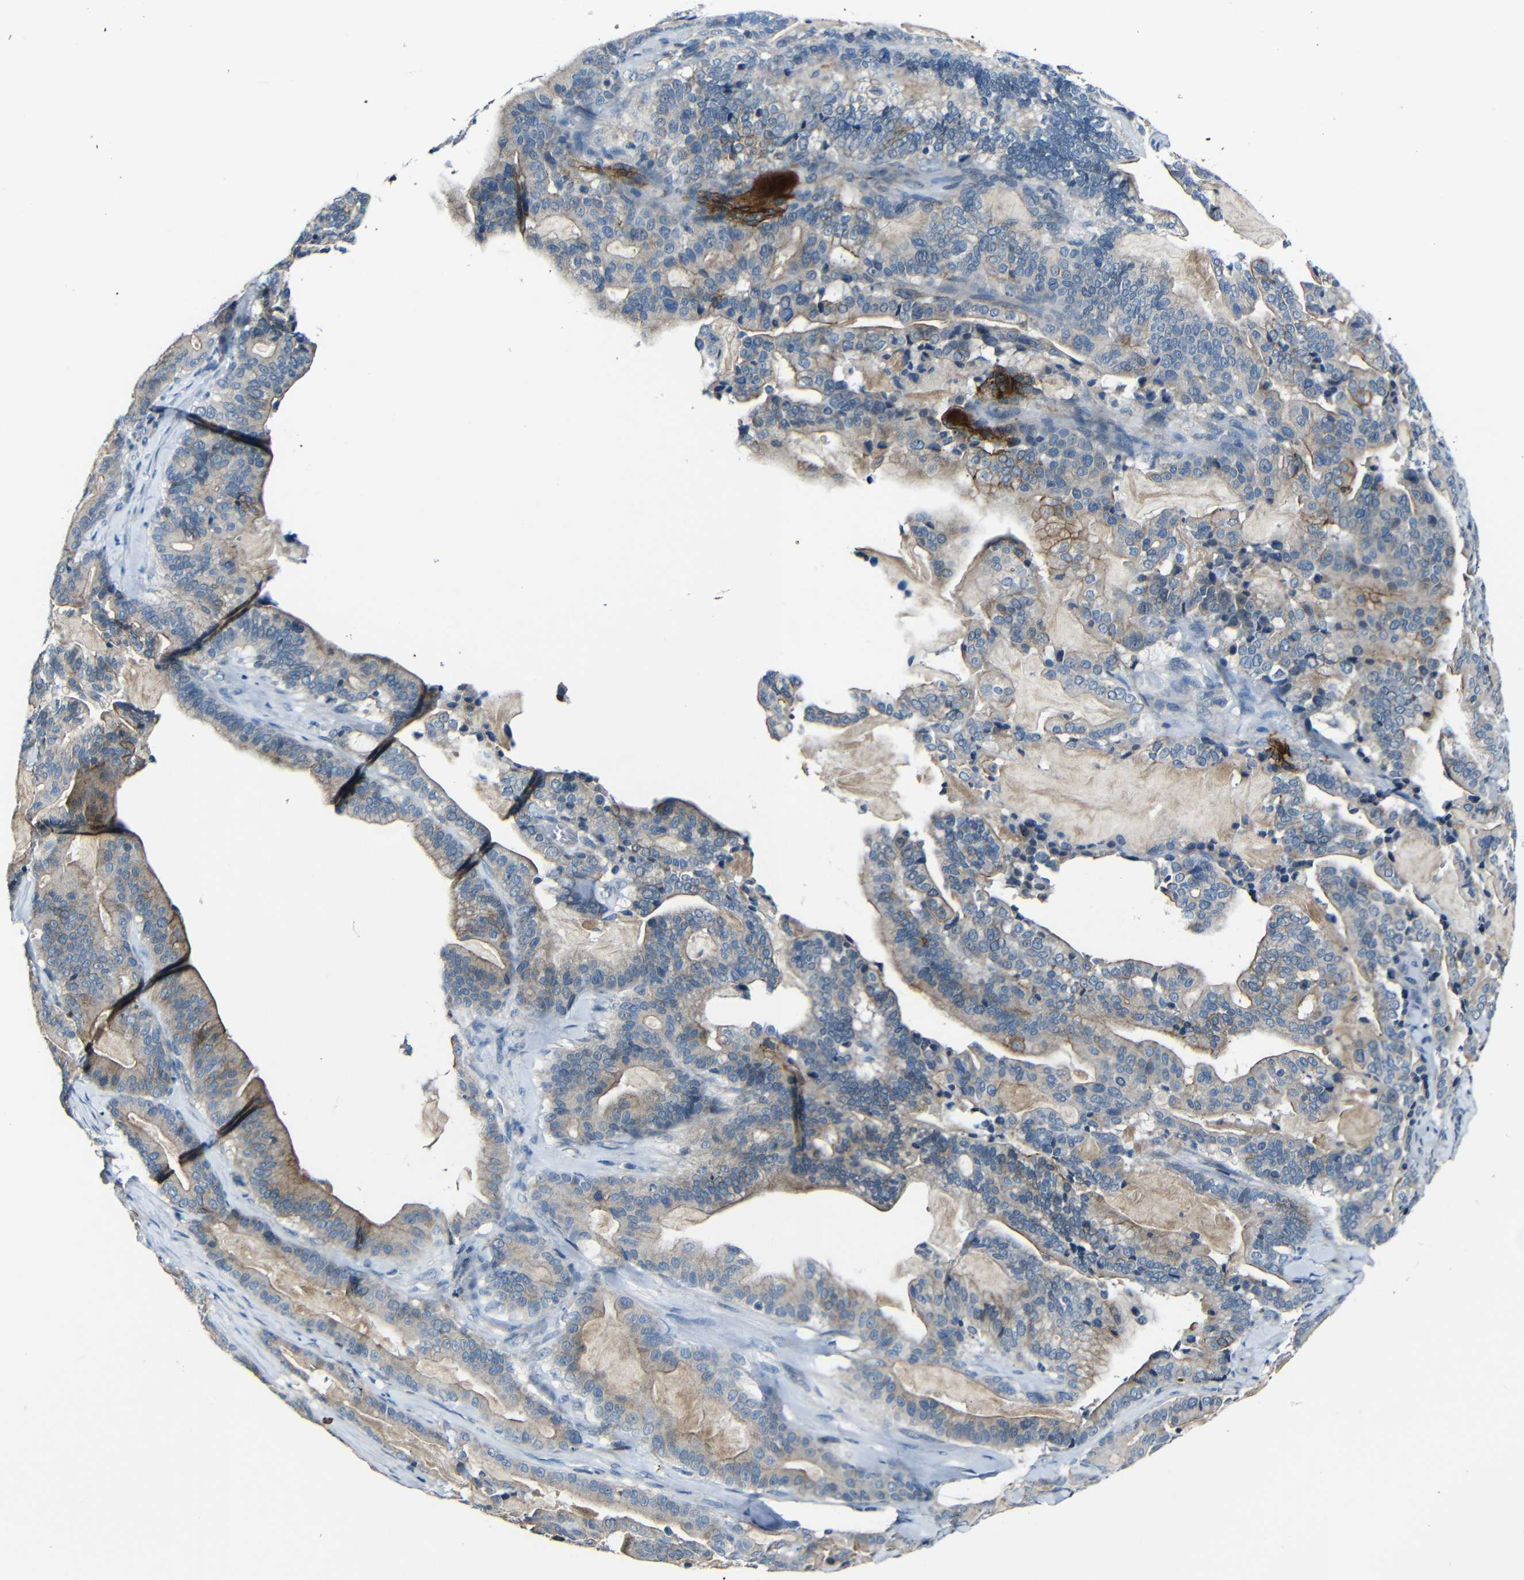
{"staining": {"intensity": "moderate", "quantity": ">75%", "location": "cytoplasmic/membranous"}, "tissue": "pancreatic cancer", "cell_type": "Tumor cells", "image_type": "cancer", "snomed": [{"axis": "morphology", "description": "Adenocarcinoma, NOS"}, {"axis": "topography", "description": "Pancreas"}], "caption": "Tumor cells show medium levels of moderate cytoplasmic/membranous expression in approximately >75% of cells in human pancreatic adenocarcinoma.", "gene": "ANK3", "patient": {"sex": "male", "age": 63}}